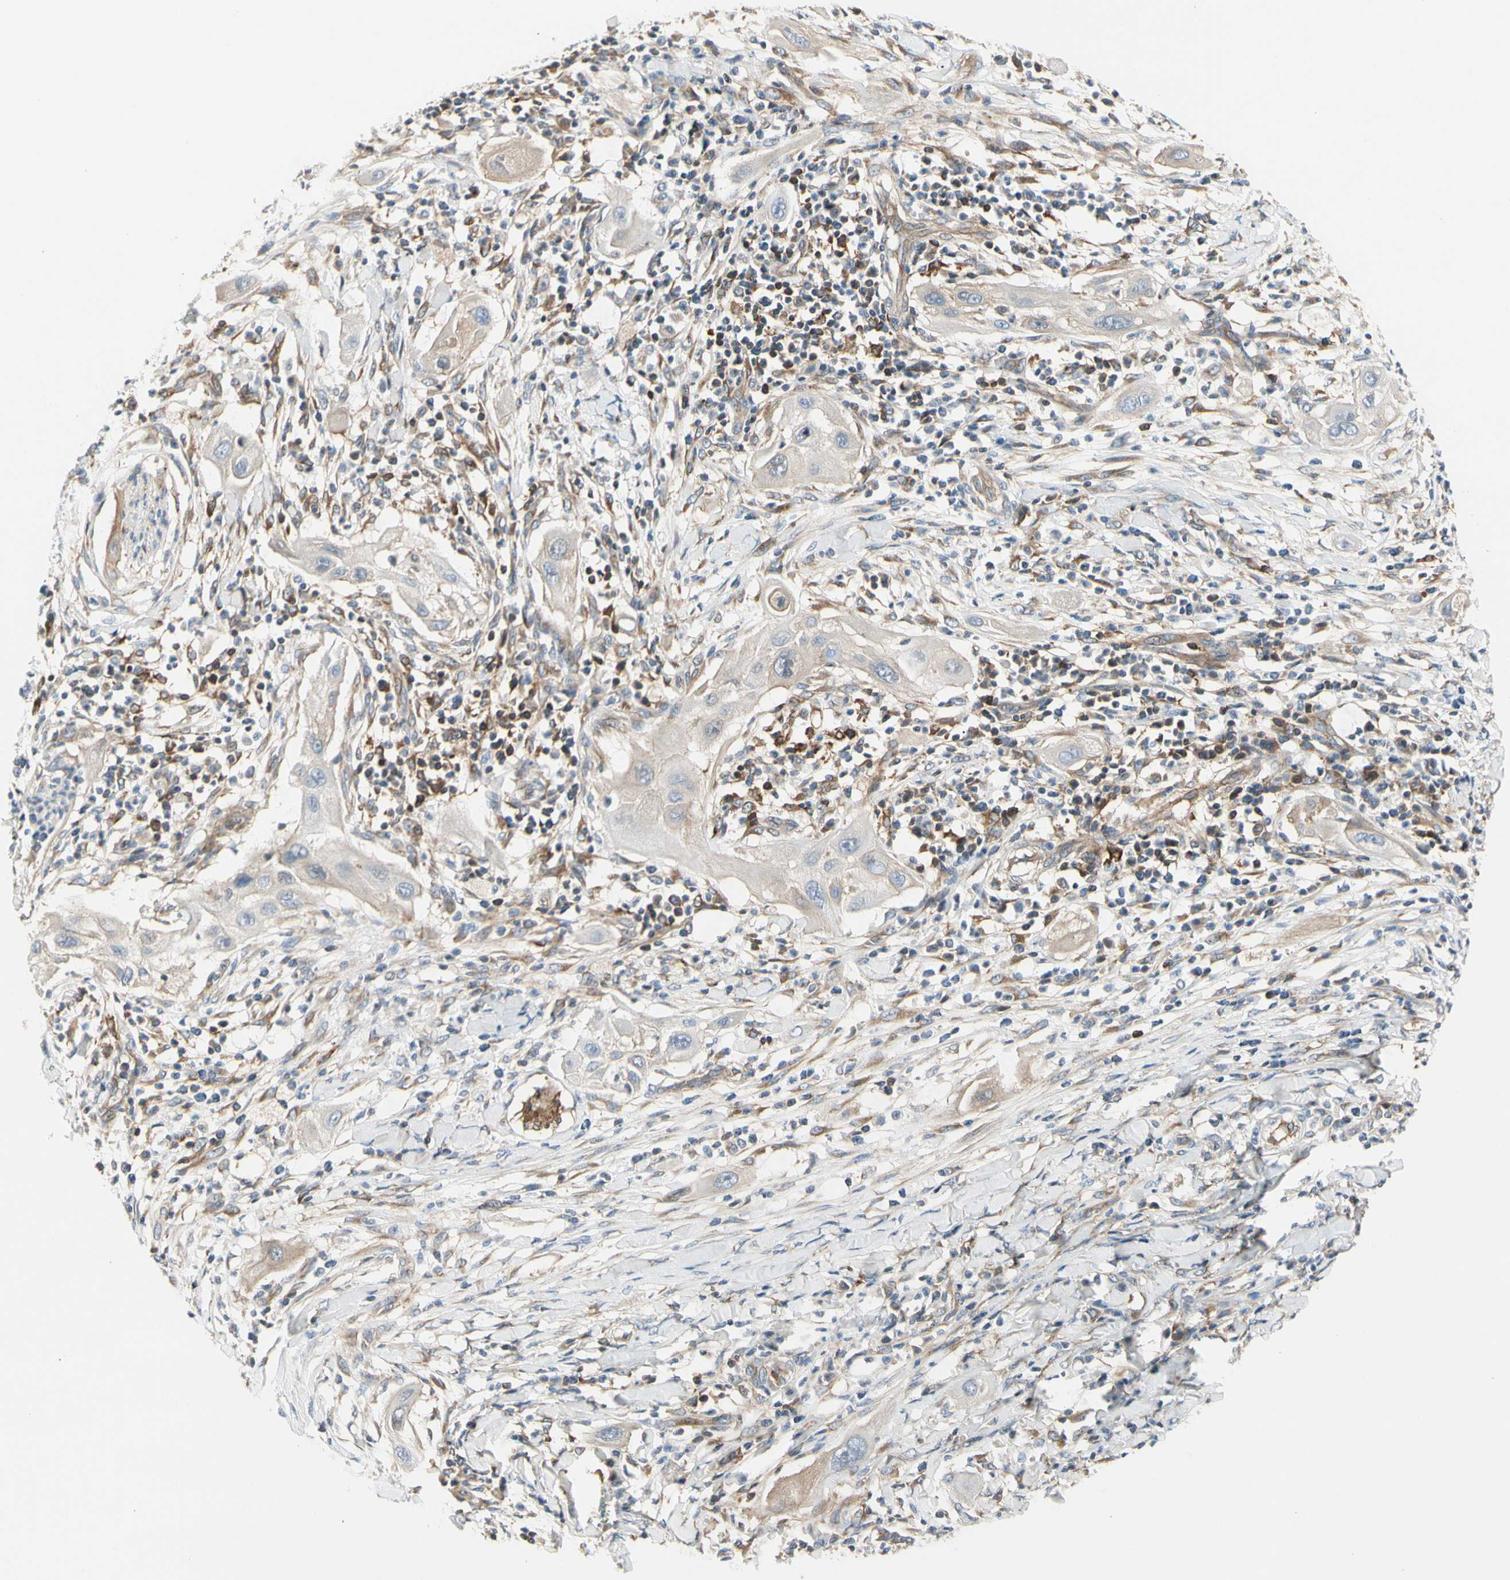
{"staining": {"intensity": "weak", "quantity": "25%-75%", "location": "cytoplasmic/membranous"}, "tissue": "lung cancer", "cell_type": "Tumor cells", "image_type": "cancer", "snomed": [{"axis": "morphology", "description": "Squamous cell carcinoma, NOS"}, {"axis": "topography", "description": "Lung"}], "caption": "This micrograph shows IHC staining of lung cancer (squamous cell carcinoma), with low weak cytoplasmic/membranous staining in approximately 25%-75% of tumor cells.", "gene": "NFKB2", "patient": {"sex": "female", "age": 47}}